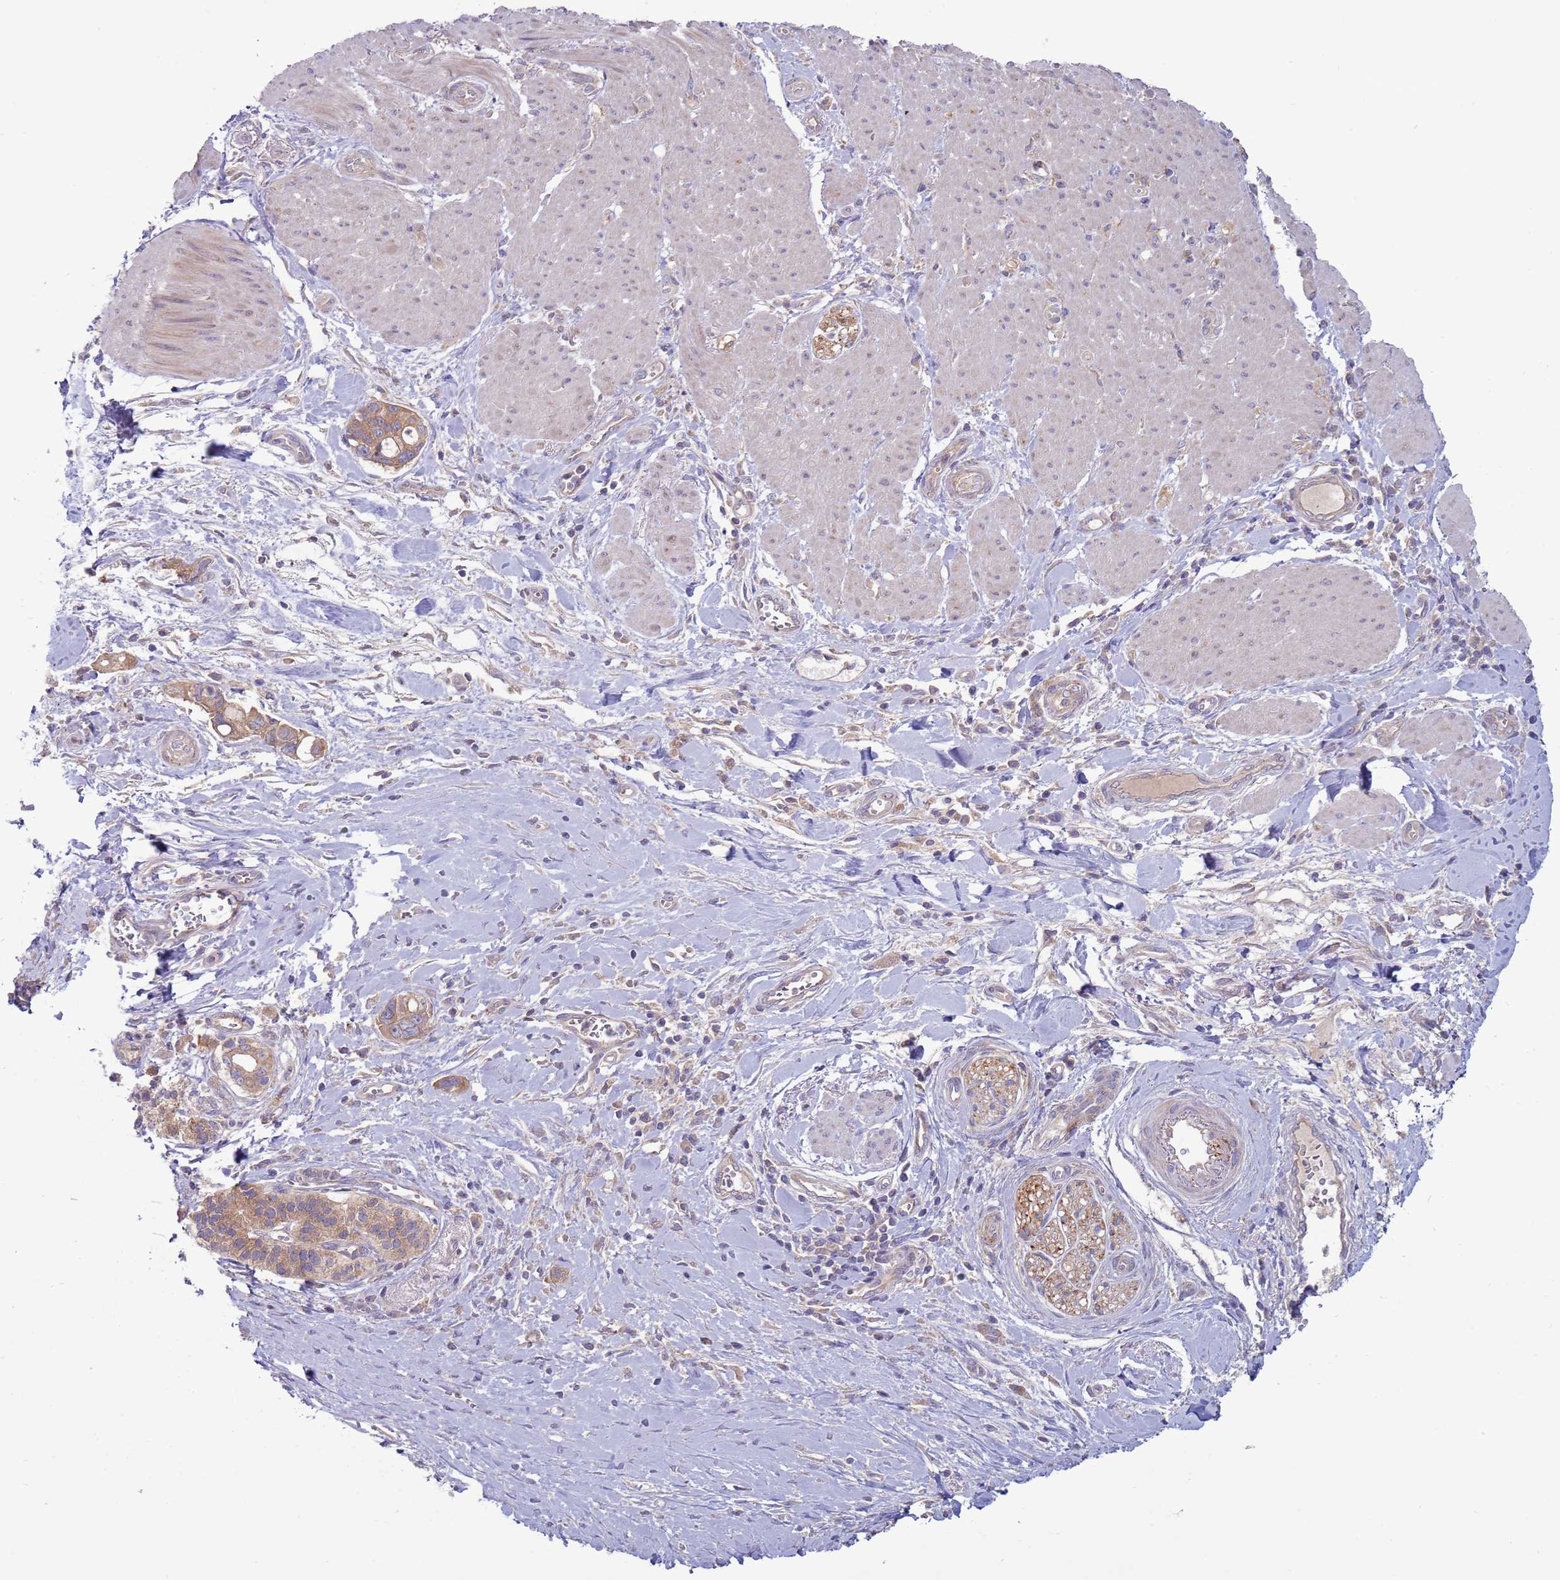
{"staining": {"intensity": "moderate", "quantity": ">75%", "location": "cytoplasmic/membranous"}, "tissue": "pancreatic cancer", "cell_type": "Tumor cells", "image_type": "cancer", "snomed": [{"axis": "morphology", "description": "Adenocarcinoma, NOS"}, {"axis": "topography", "description": "Pancreas"}], "caption": "This image reveals pancreatic cancer stained with immunohistochemistry to label a protein in brown. The cytoplasmic/membranous of tumor cells show moderate positivity for the protein. Nuclei are counter-stained blue.", "gene": "UQCRQ", "patient": {"sex": "male", "age": 68}}